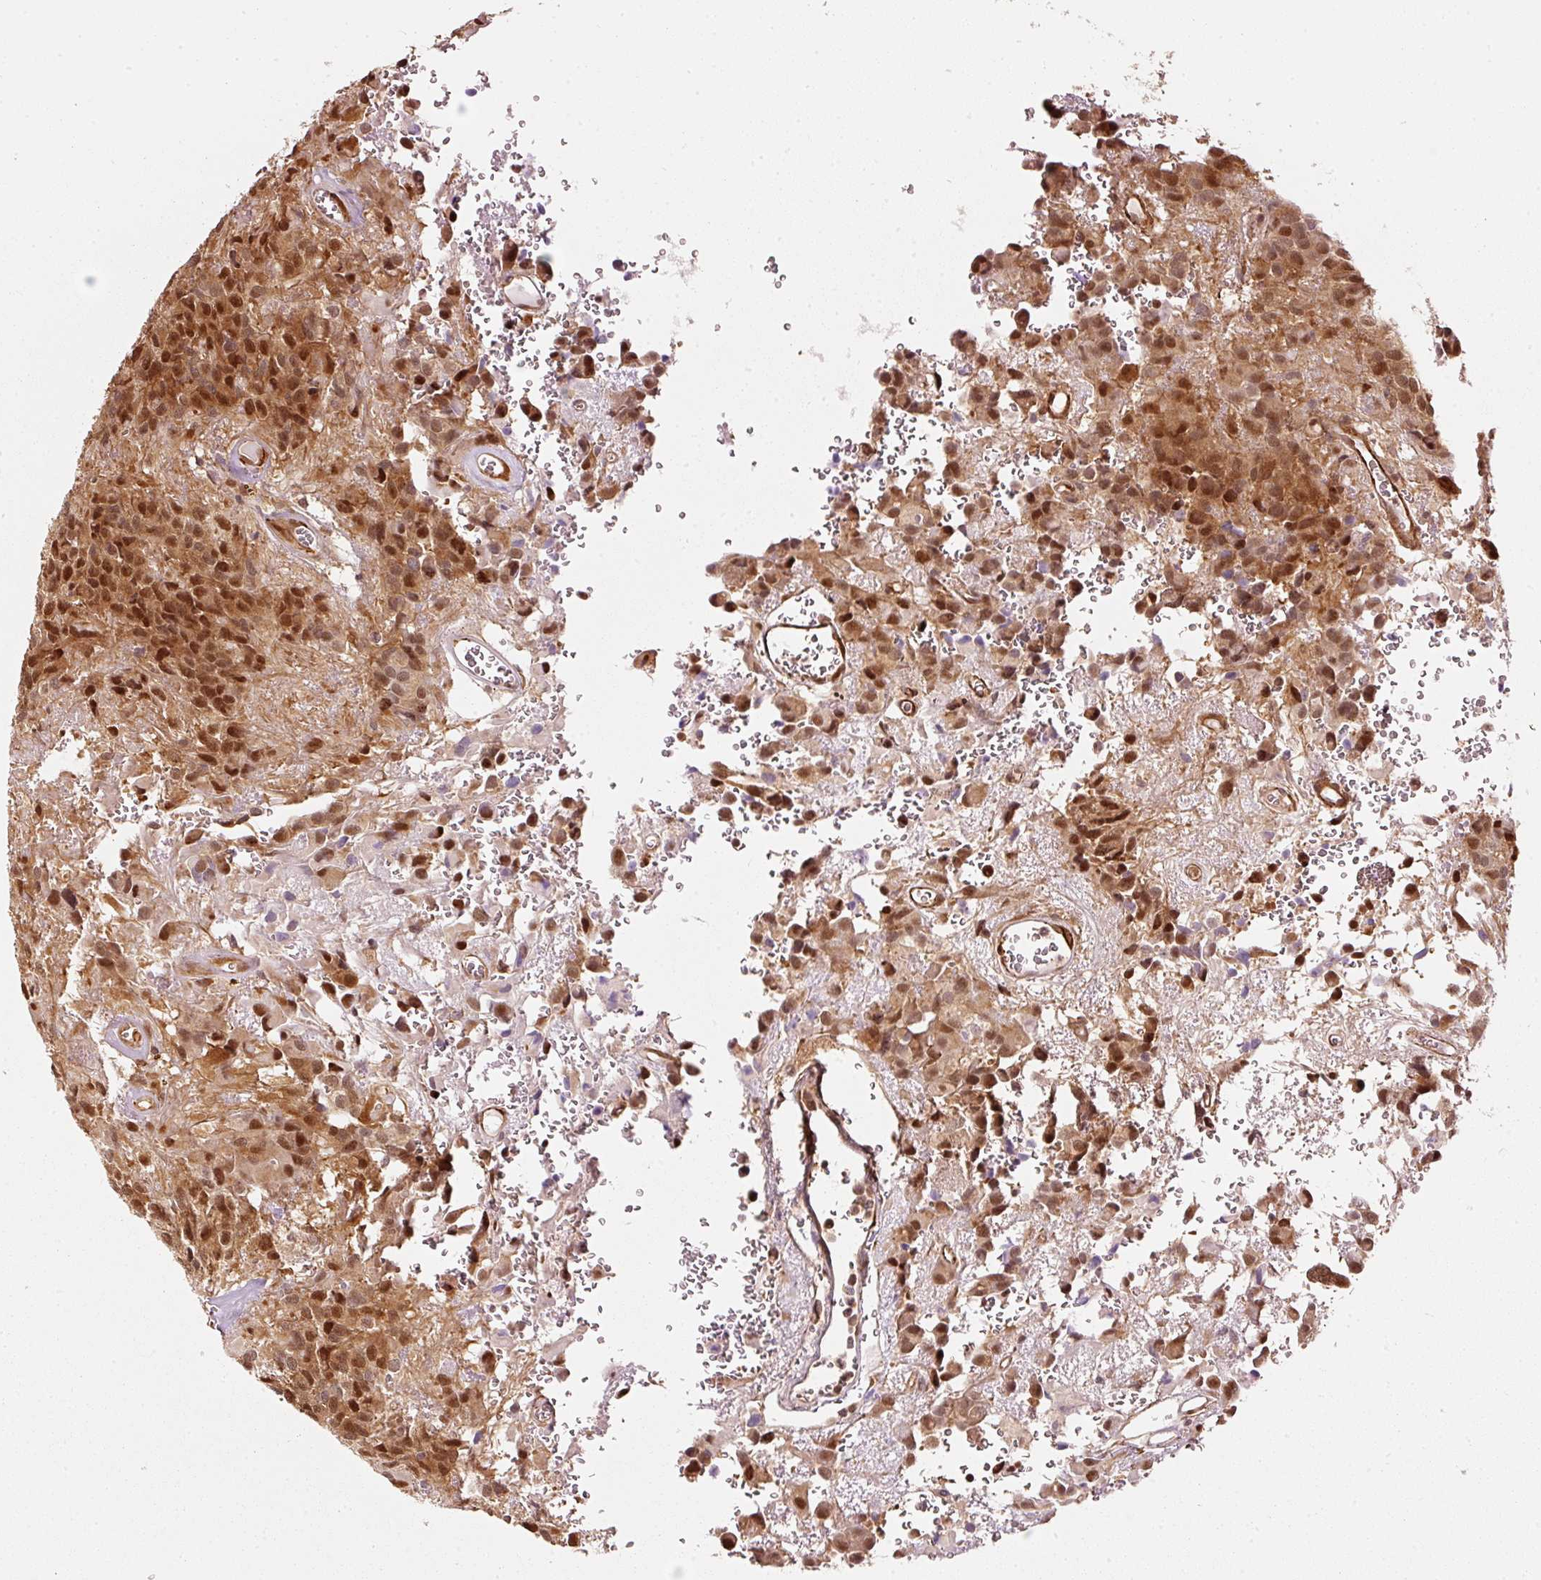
{"staining": {"intensity": "moderate", "quantity": ">75%", "location": "cytoplasmic/membranous,nuclear"}, "tissue": "glioma", "cell_type": "Tumor cells", "image_type": "cancer", "snomed": [{"axis": "morphology", "description": "Glioma, malignant, Low grade"}, {"axis": "topography", "description": "Brain"}], "caption": "Human malignant glioma (low-grade) stained with a brown dye displays moderate cytoplasmic/membranous and nuclear positive positivity in approximately >75% of tumor cells.", "gene": "PSMD1", "patient": {"sex": "male", "age": 56}}